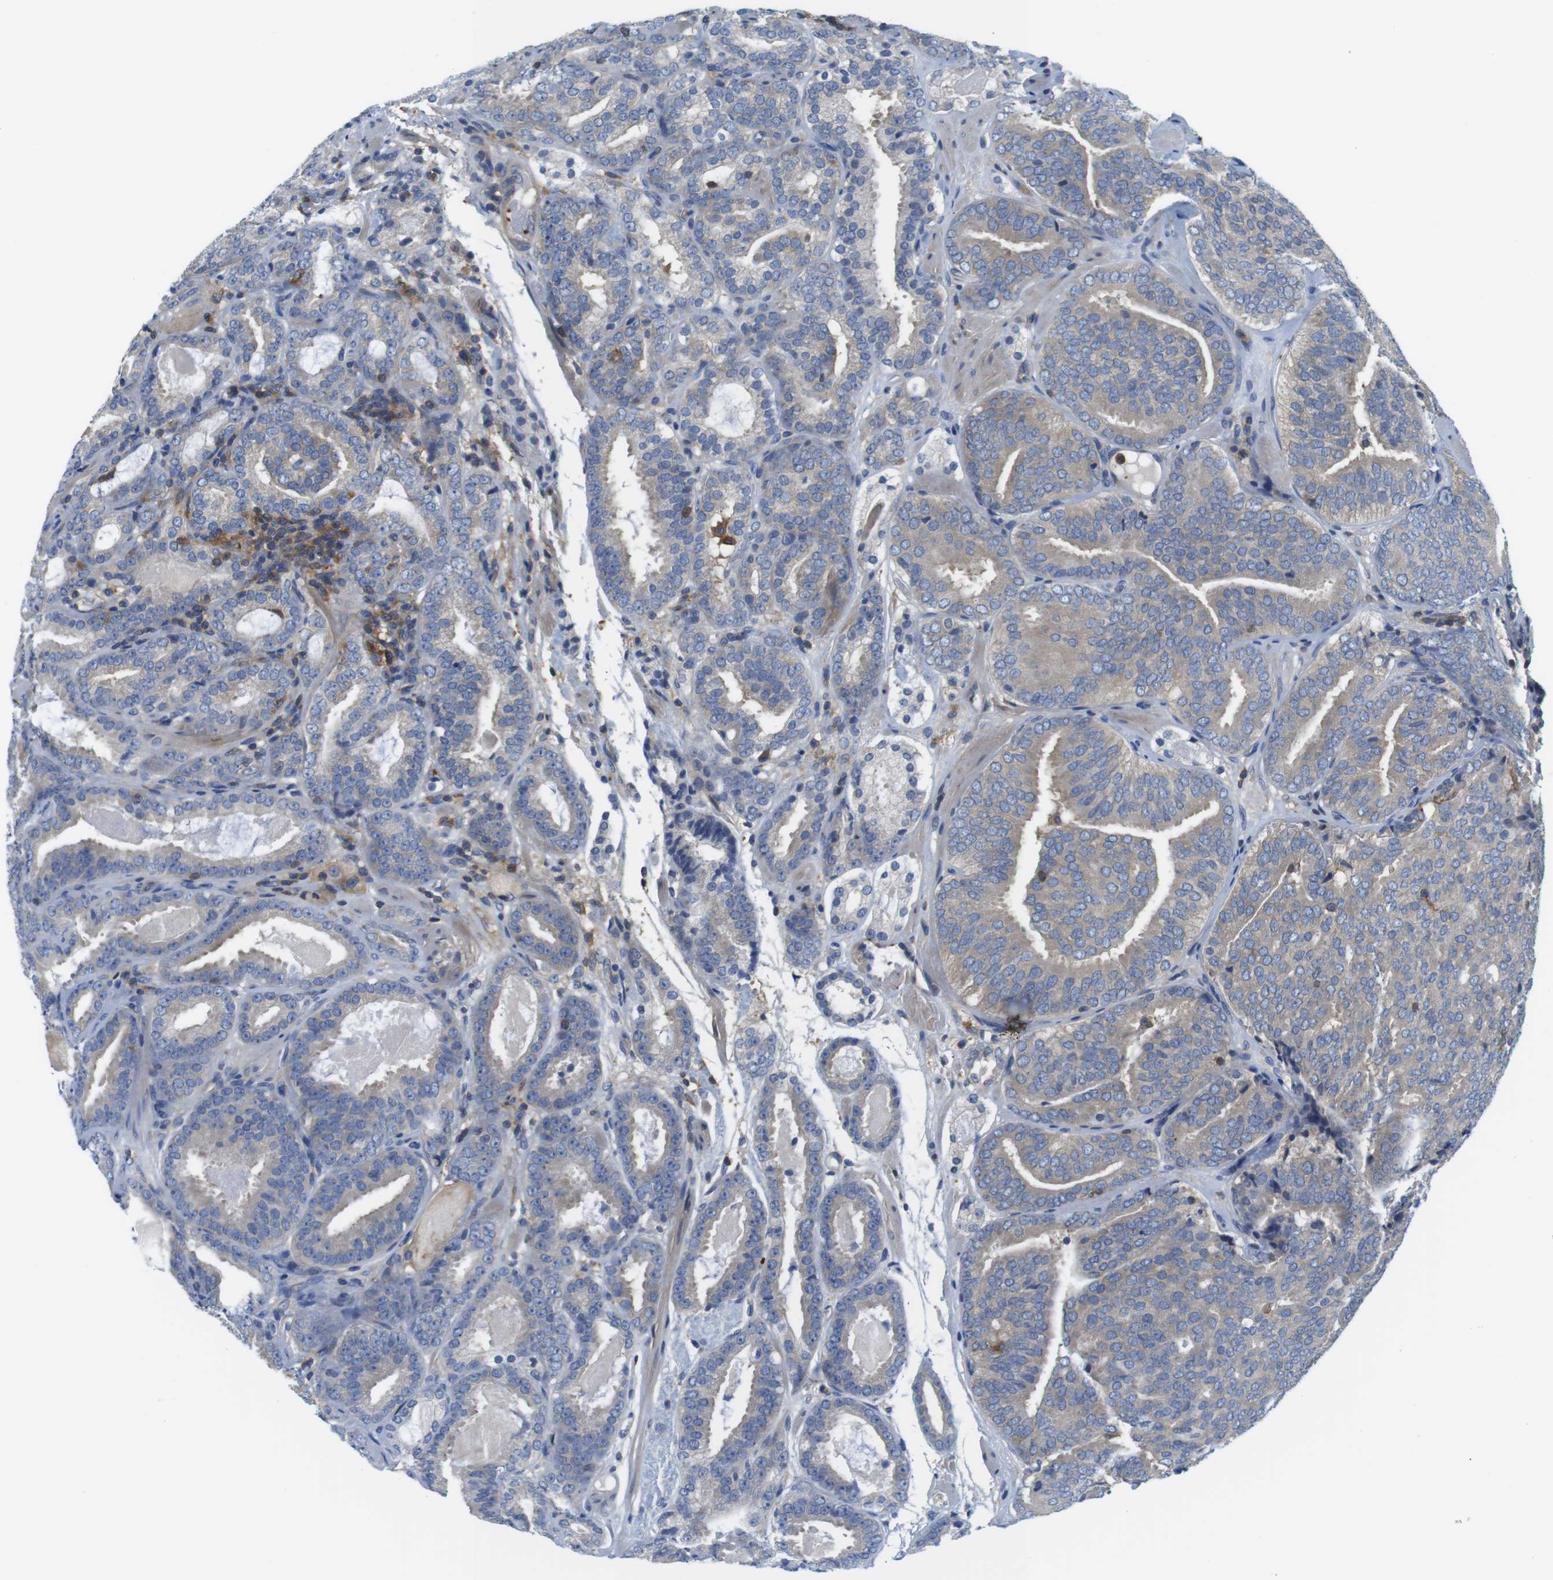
{"staining": {"intensity": "weak", "quantity": "25%-75%", "location": "cytoplasmic/membranous"}, "tissue": "prostate cancer", "cell_type": "Tumor cells", "image_type": "cancer", "snomed": [{"axis": "morphology", "description": "Adenocarcinoma, Low grade"}, {"axis": "topography", "description": "Prostate"}], "caption": "This is an image of immunohistochemistry staining of prostate low-grade adenocarcinoma, which shows weak staining in the cytoplasmic/membranous of tumor cells.", "gene": "HERPUD2", "patient": {"sex": "male", "age": 69}}